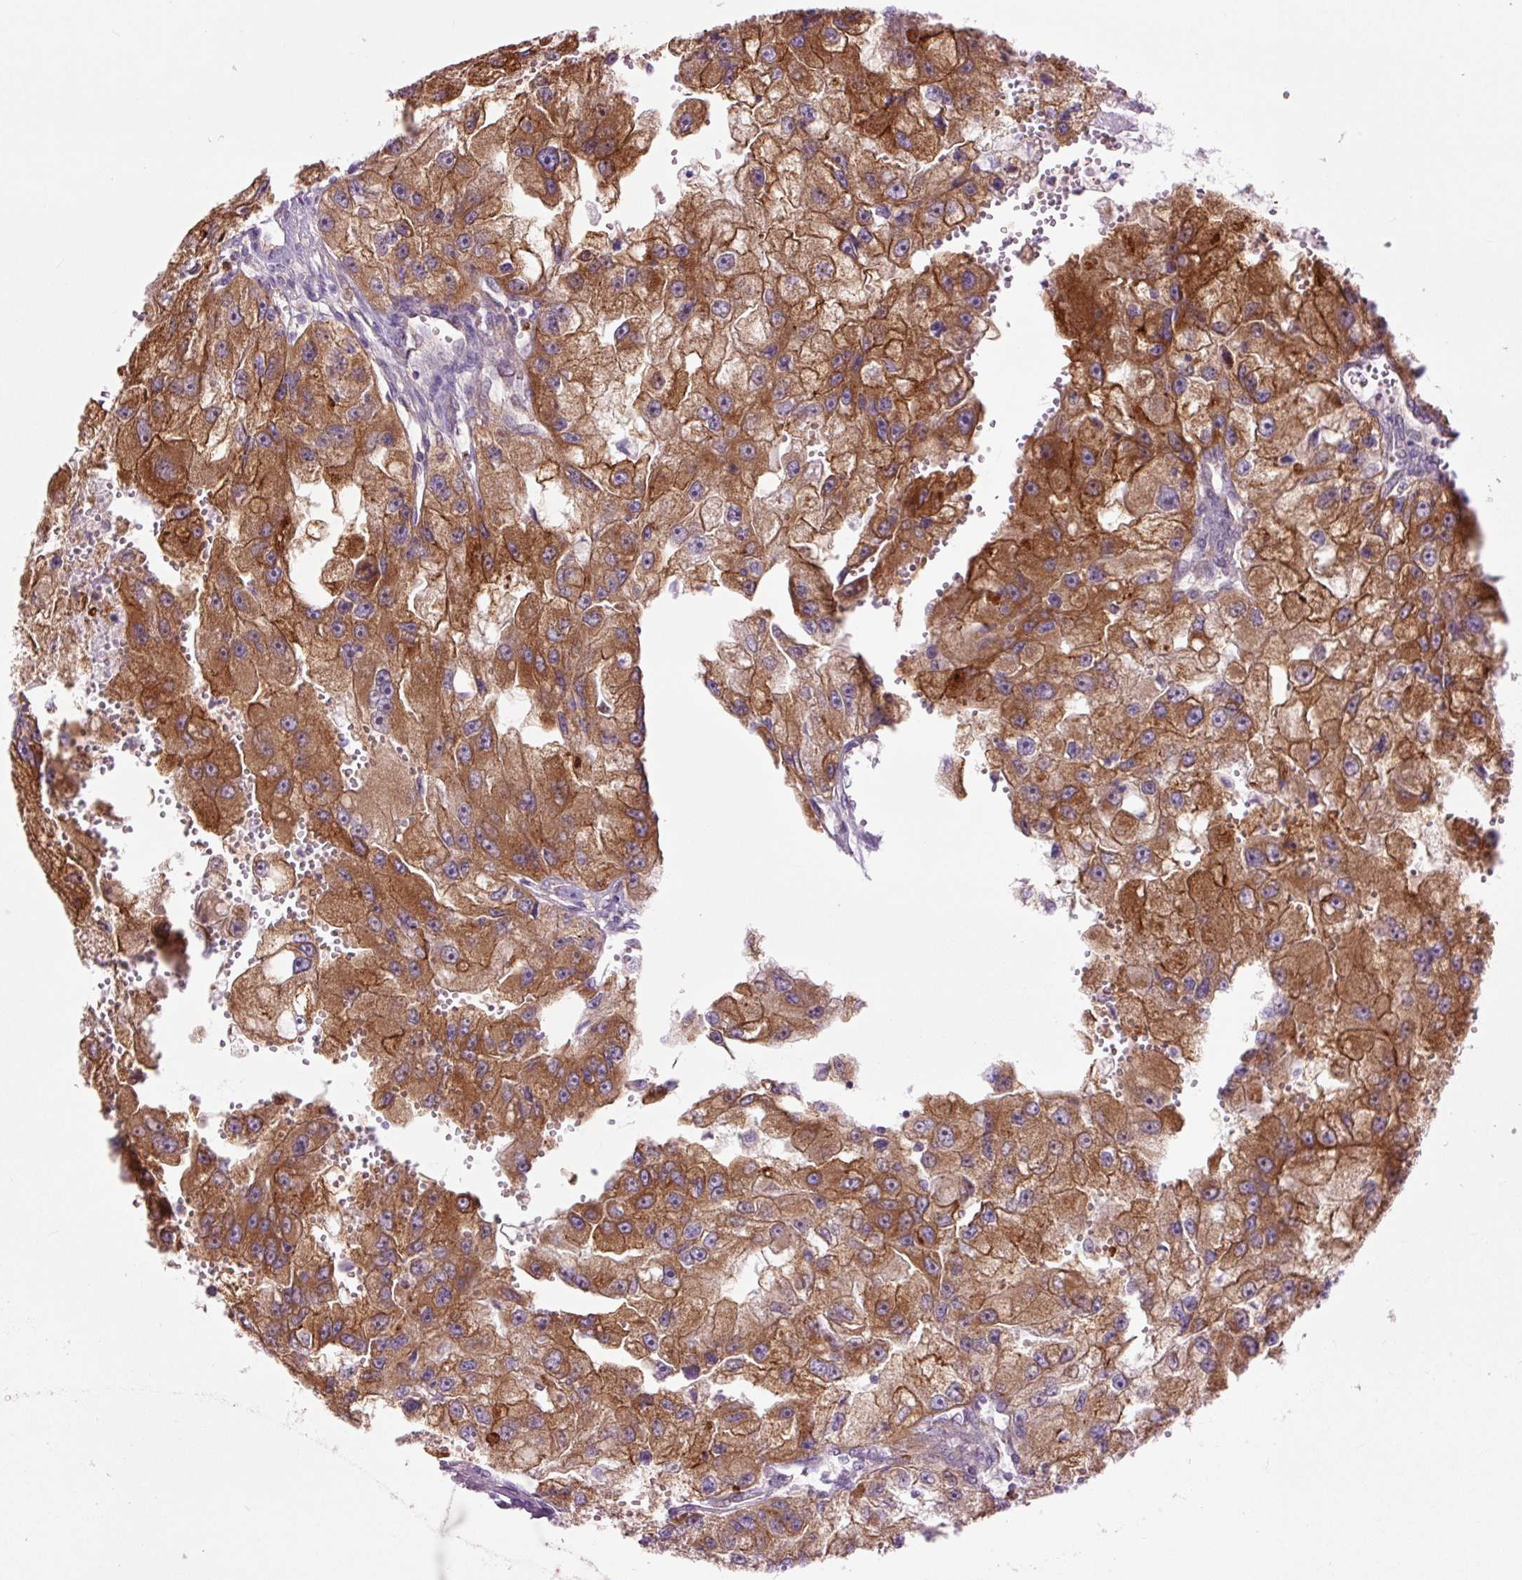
{"staining": {"intensity": "strong", "quantity": ">75%", "location": "cytoplasmic/membranous"}, "tissue": "renal cancer", "cell_type": "Tumor cells", "image_type": "cancer", "snomed": [{"axis": "morphology", "description": "Adenocarcinoma, NOS"}, {"axis": "topography", "description": "Kidney"}], "caption": "Renal cancer stained with a brown dye exhibits strong cytoplasmic/membranous positive positivity in approximately >75% of tumor cells.", "gene": "SH2D6", "patient": {"sex": "male", "age": 63}}